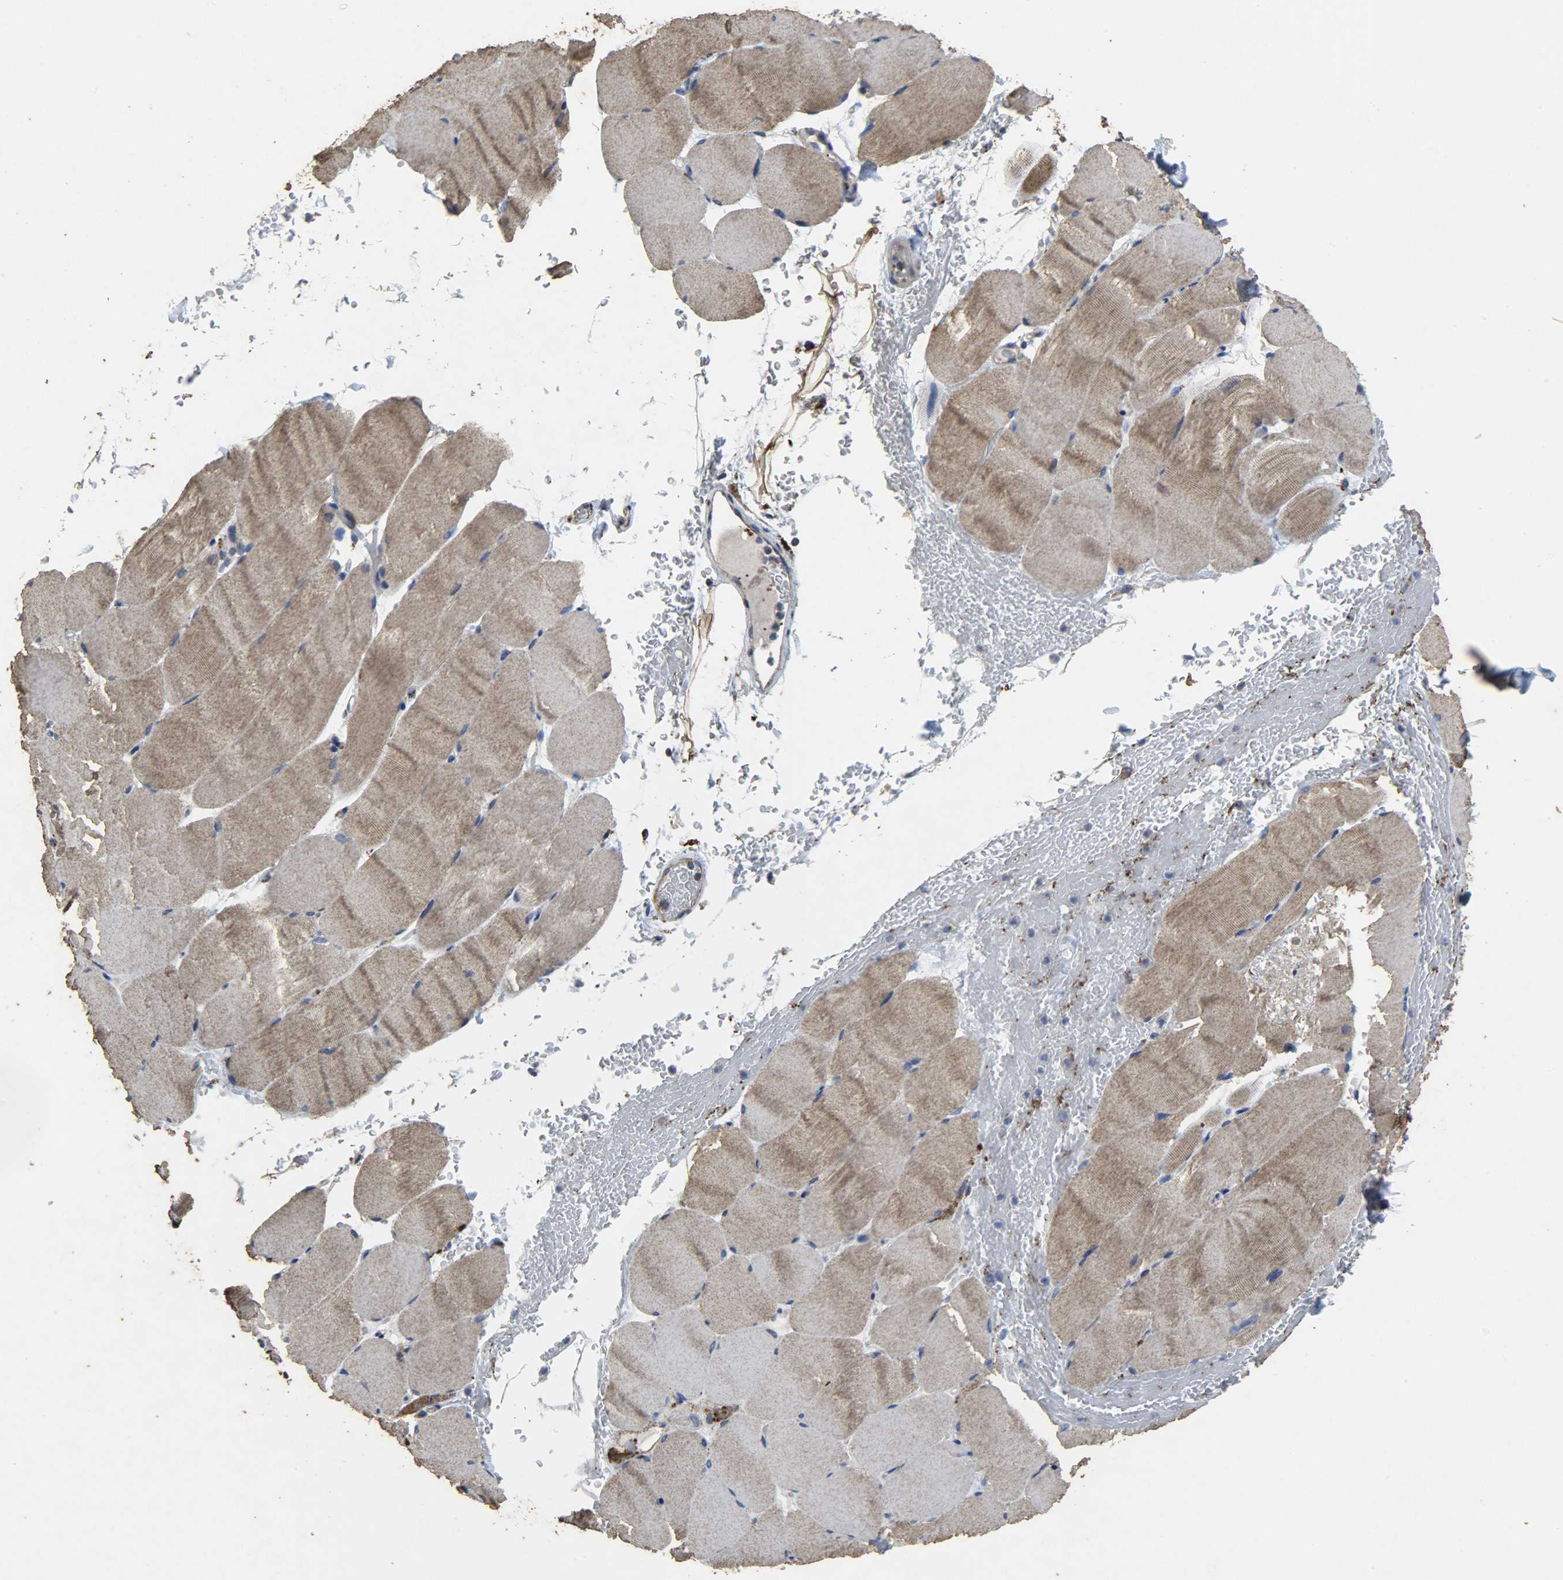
{"staining": {"intensity": "moderate", "quantity": ">75%", "location": "cytoplasmic/membranous"}, "tissue": "skeletal muscle", "cell_type": "Myocytes", "image_type": "normal", "snomed": [{"axis": "morphology", "description": "Normal tissue, NOS"}, {"axis": "topography", "description": "Skeletal muscle"}], "caption": "Immunohistochemistry (IHC) staining of benign skeletal muscle, which displays medium levels of moderate cytoplasmic/membranous staining in approximately >75% of myocytes indicating moderate cytoplasmic/membranous protein expression. The staining was performed using DAB (3,3'-diaminobenzidine) (brown) for protein detection and nuclei were counterstained in hematoxylin (blue).", "gene": "TPM4", "patient": {"sex": "female", "age": 37}}